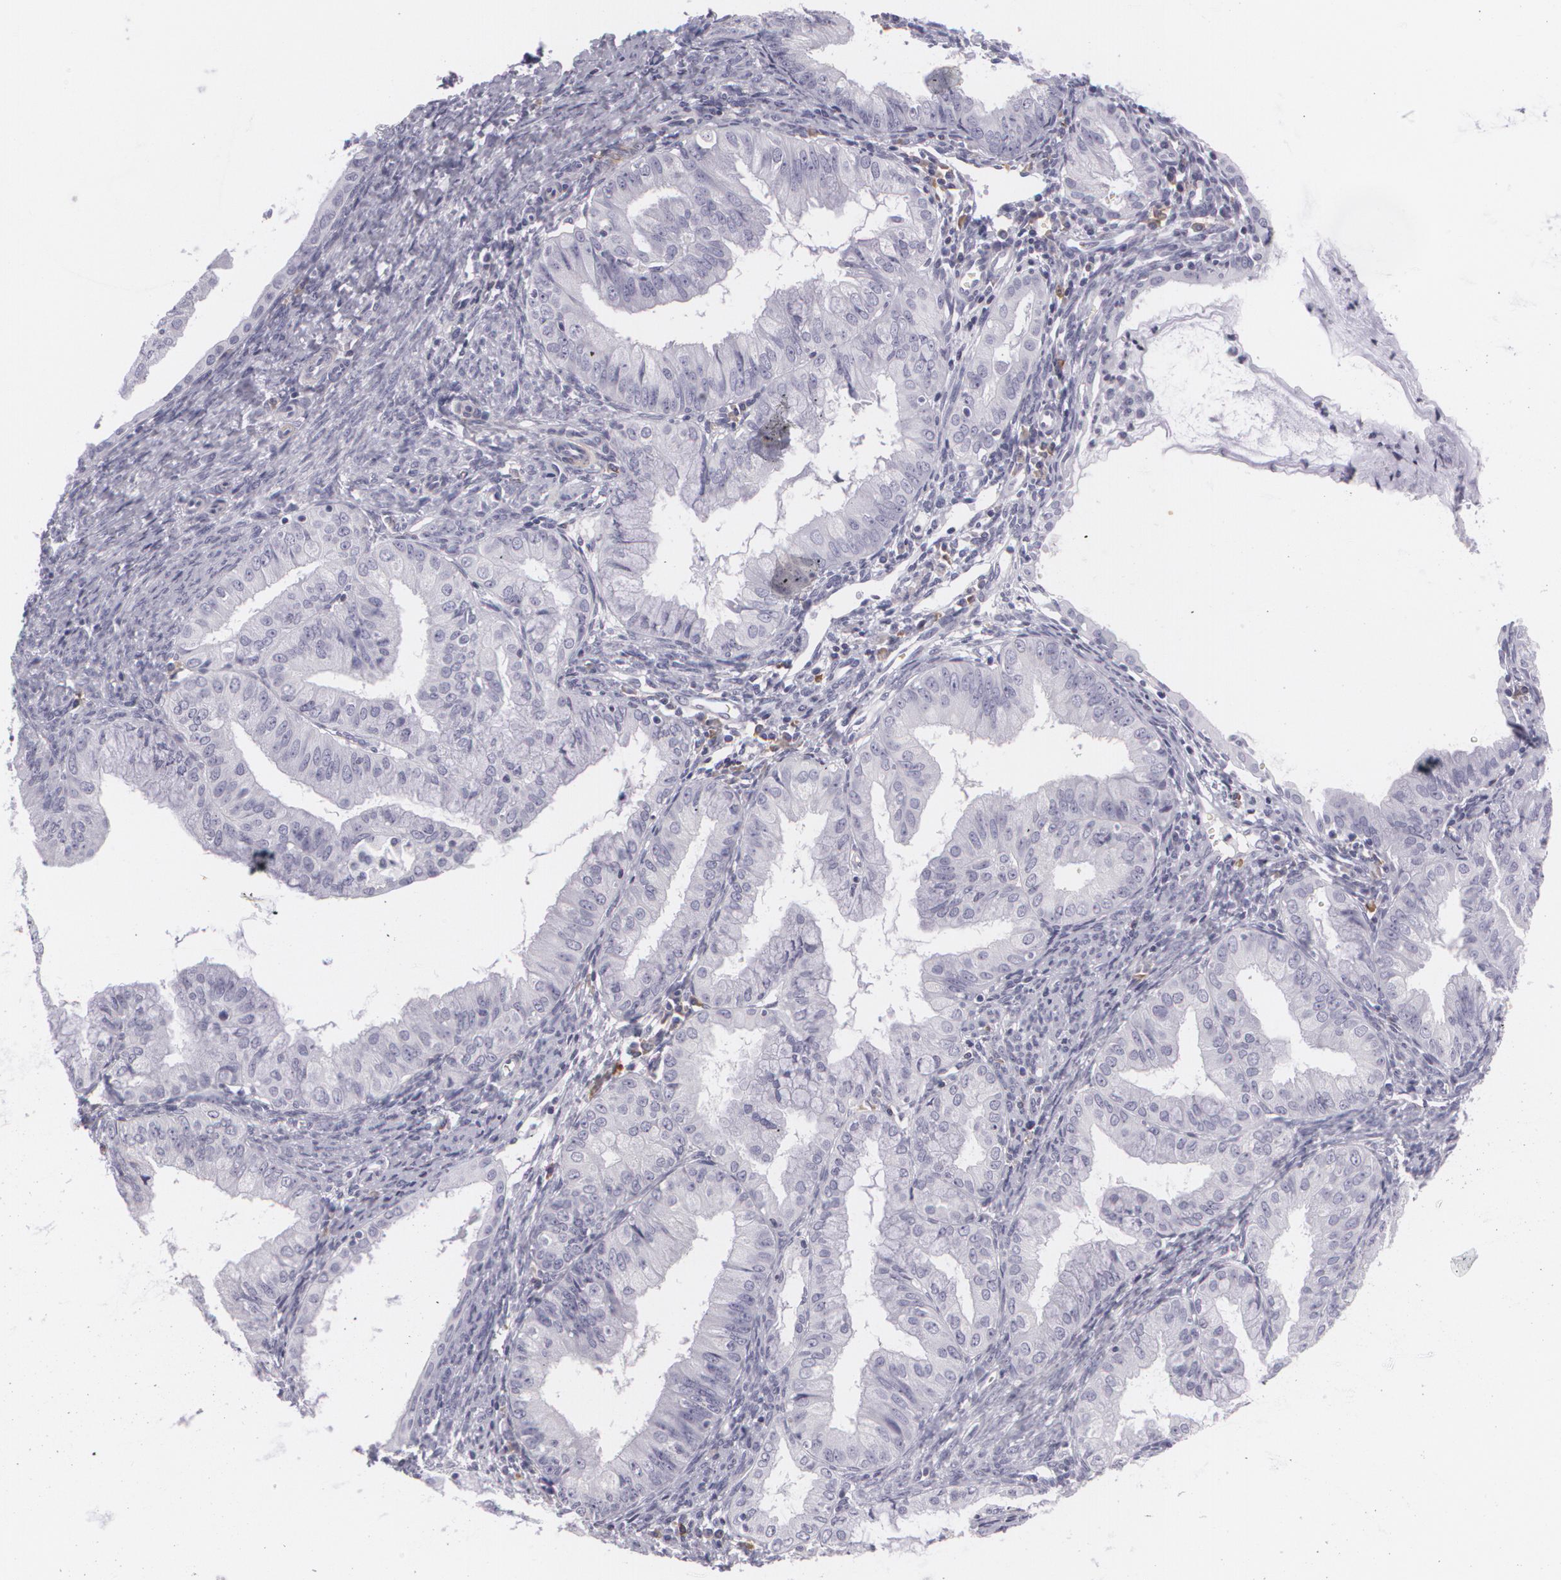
{"staining": {"intensity": "negative", "quantity": "none", "location": "none"}, "tissue": "endometrial cancer", "cell_type": "Tumor cells", "image_type": "cancer", "snomed": [{"axis": "morphology", "description": "Adenocarcinoma, NOS"}, {"axis": "topography", "description": "Endometrium"}], "caption": "A high-resolution histopathology image shows immunohistochemistry (IHC) staining of endometrial adenocarcinoma, which shows no significant positivity in tumor cells. (DAB immunohistochemistry, high magnification).", "gene": "MAP2", "patient": {"sex": "female", "age": 76}}